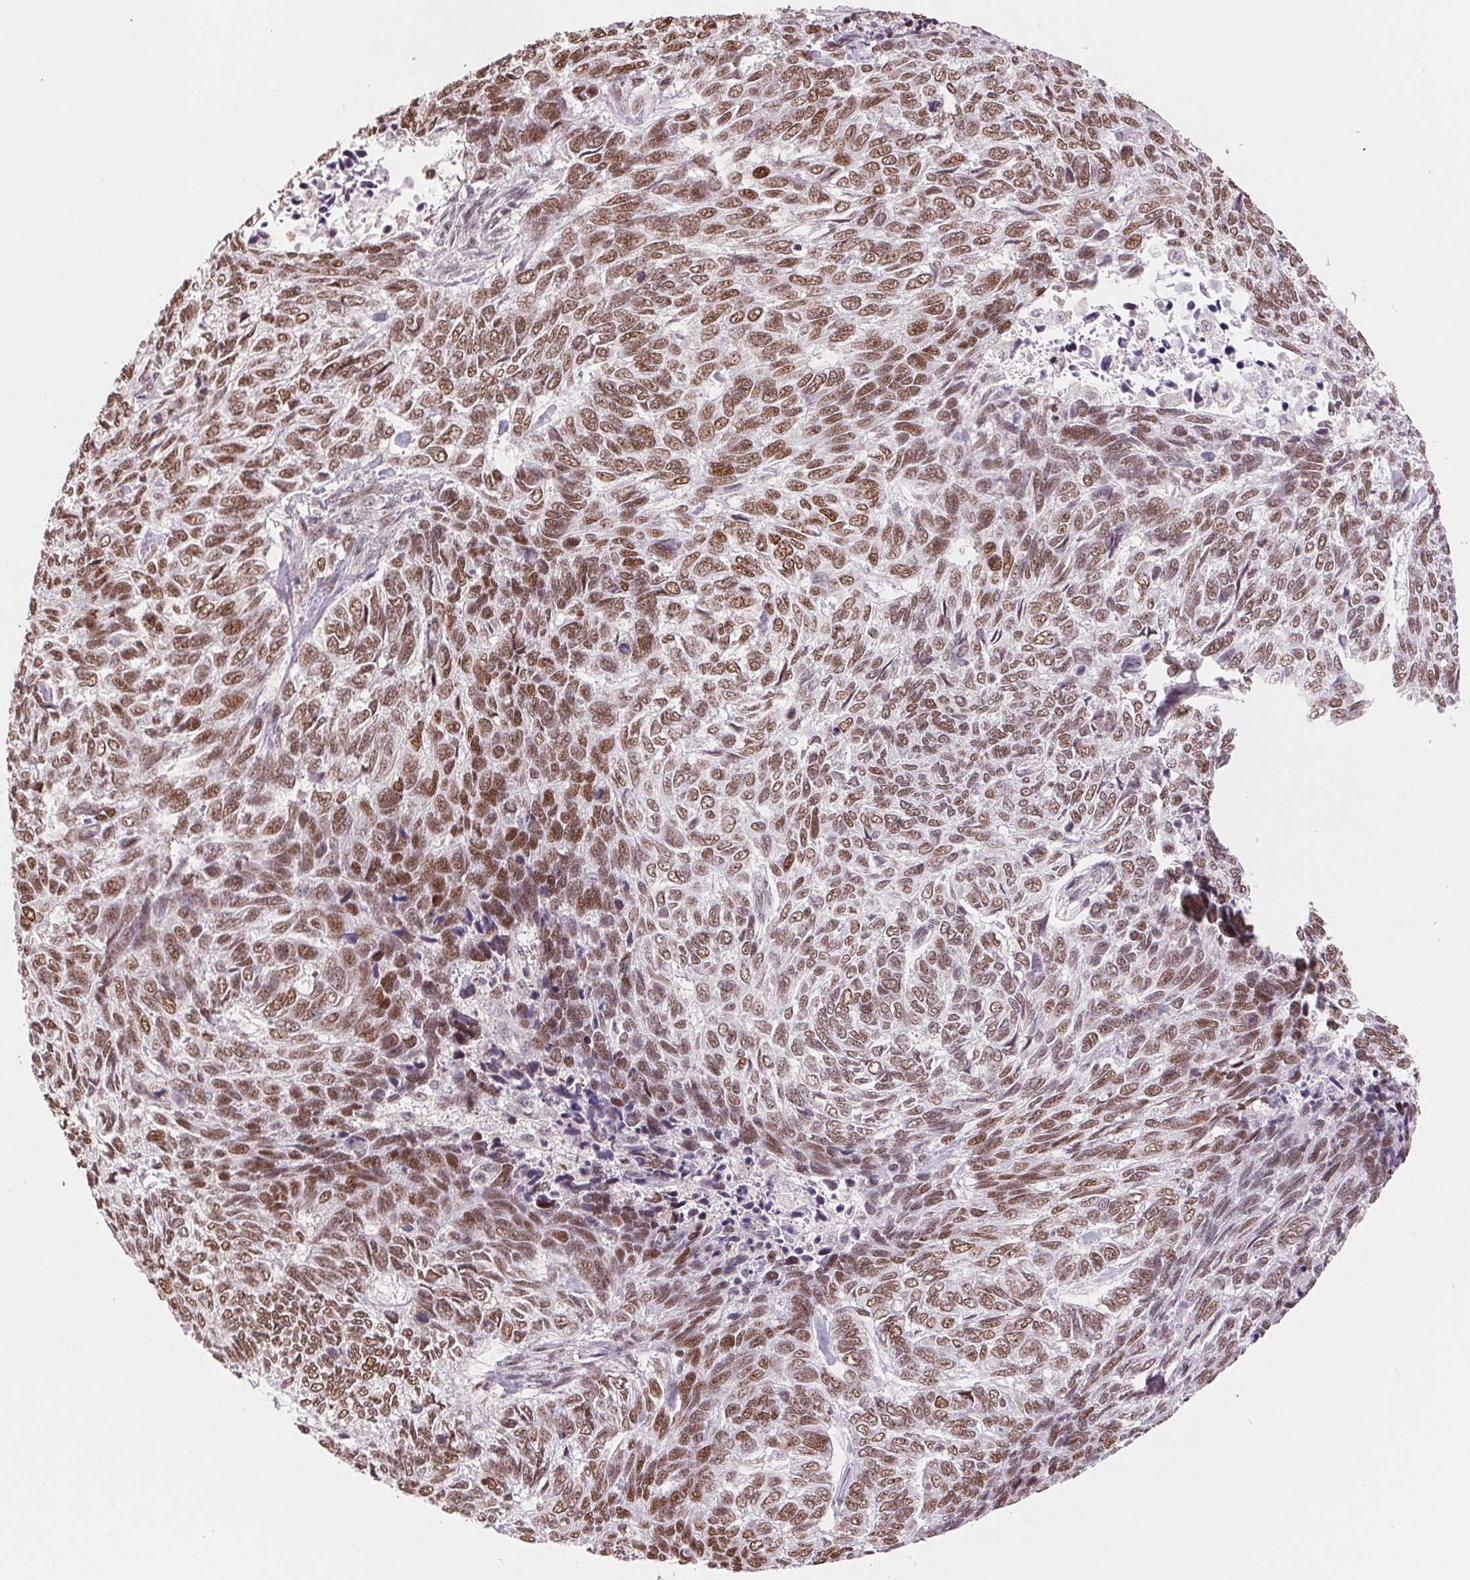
{"staining": {"intensity": "moderate", "quantity": ">75%", "location": "nuclear"}, "tissue": "skin cancer", "cell_type": "Tumor cells", "image_type": "cancer", "snomed": [{"axis": "morphology", "description": "Basal cell carcinoma"}, {"axis": "topography", "description": "Skin"}], "caption": "The immunohistochemical stain labels moderate nuclear expression in tumor cells of basal cell carcinoma (skin) tissue.", "gene": "SREK1", "patient": {"sex": "female", "age": 65}}